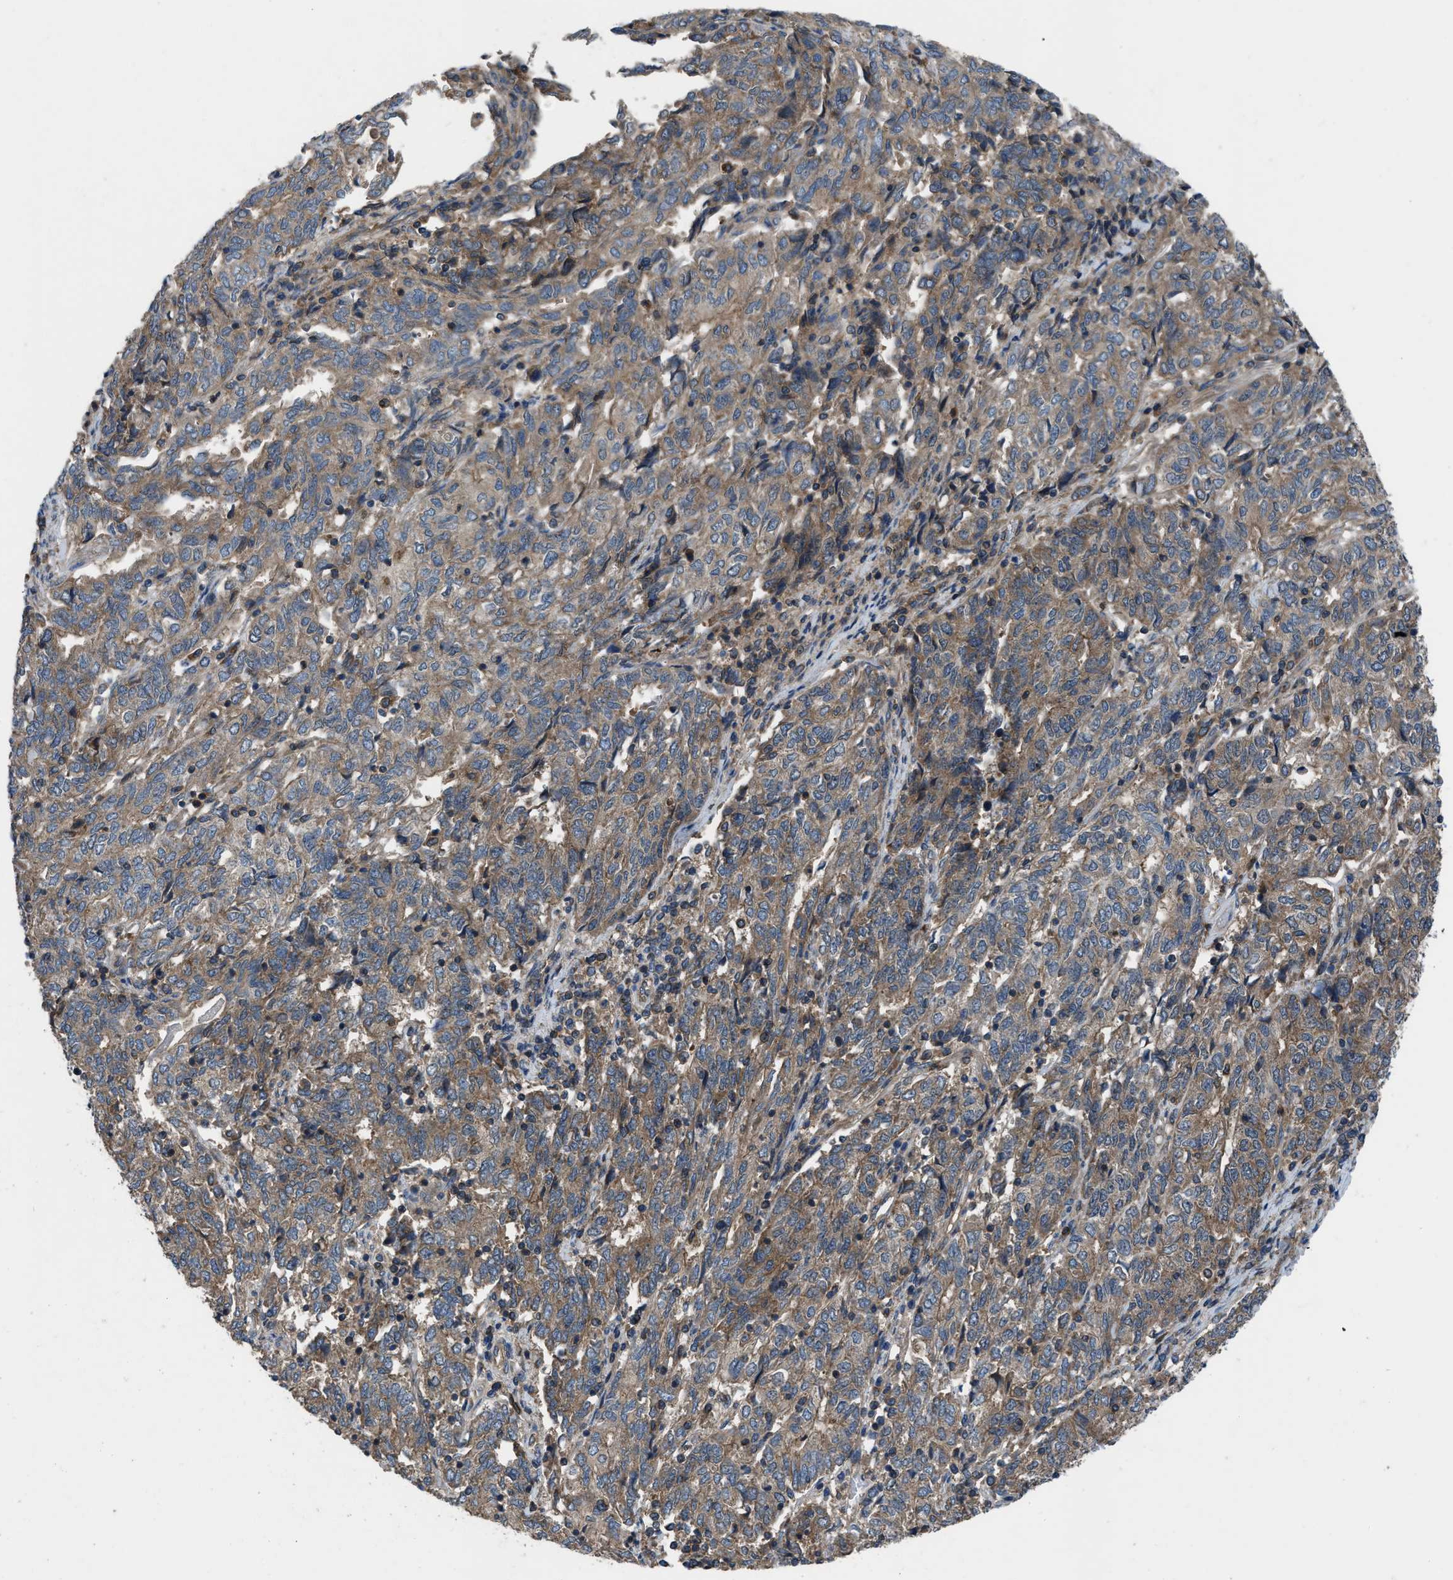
{"staining": {"intensity": "moderate", "quantity": ">75%", "location": "cytoplasmic/membranous"}, "tissue": "endometrial cancer", "cell_type": "Tumor cells", "image_type": "cancer", "snomed": [{"axis": "morphology", "description": "Adenocarcinoma, NOS"}, {"axis": "topography", "description": "Endometrium"}], "caption": "There is medium levels of moderate cytoplasmic/membranous expression in tumor cells of adenocarcinoma (endometrial), as demonstrated by immunohistochemical staining (brown color).", "gene": "USP25", "patient": {"sex": "female", "age": 80}}